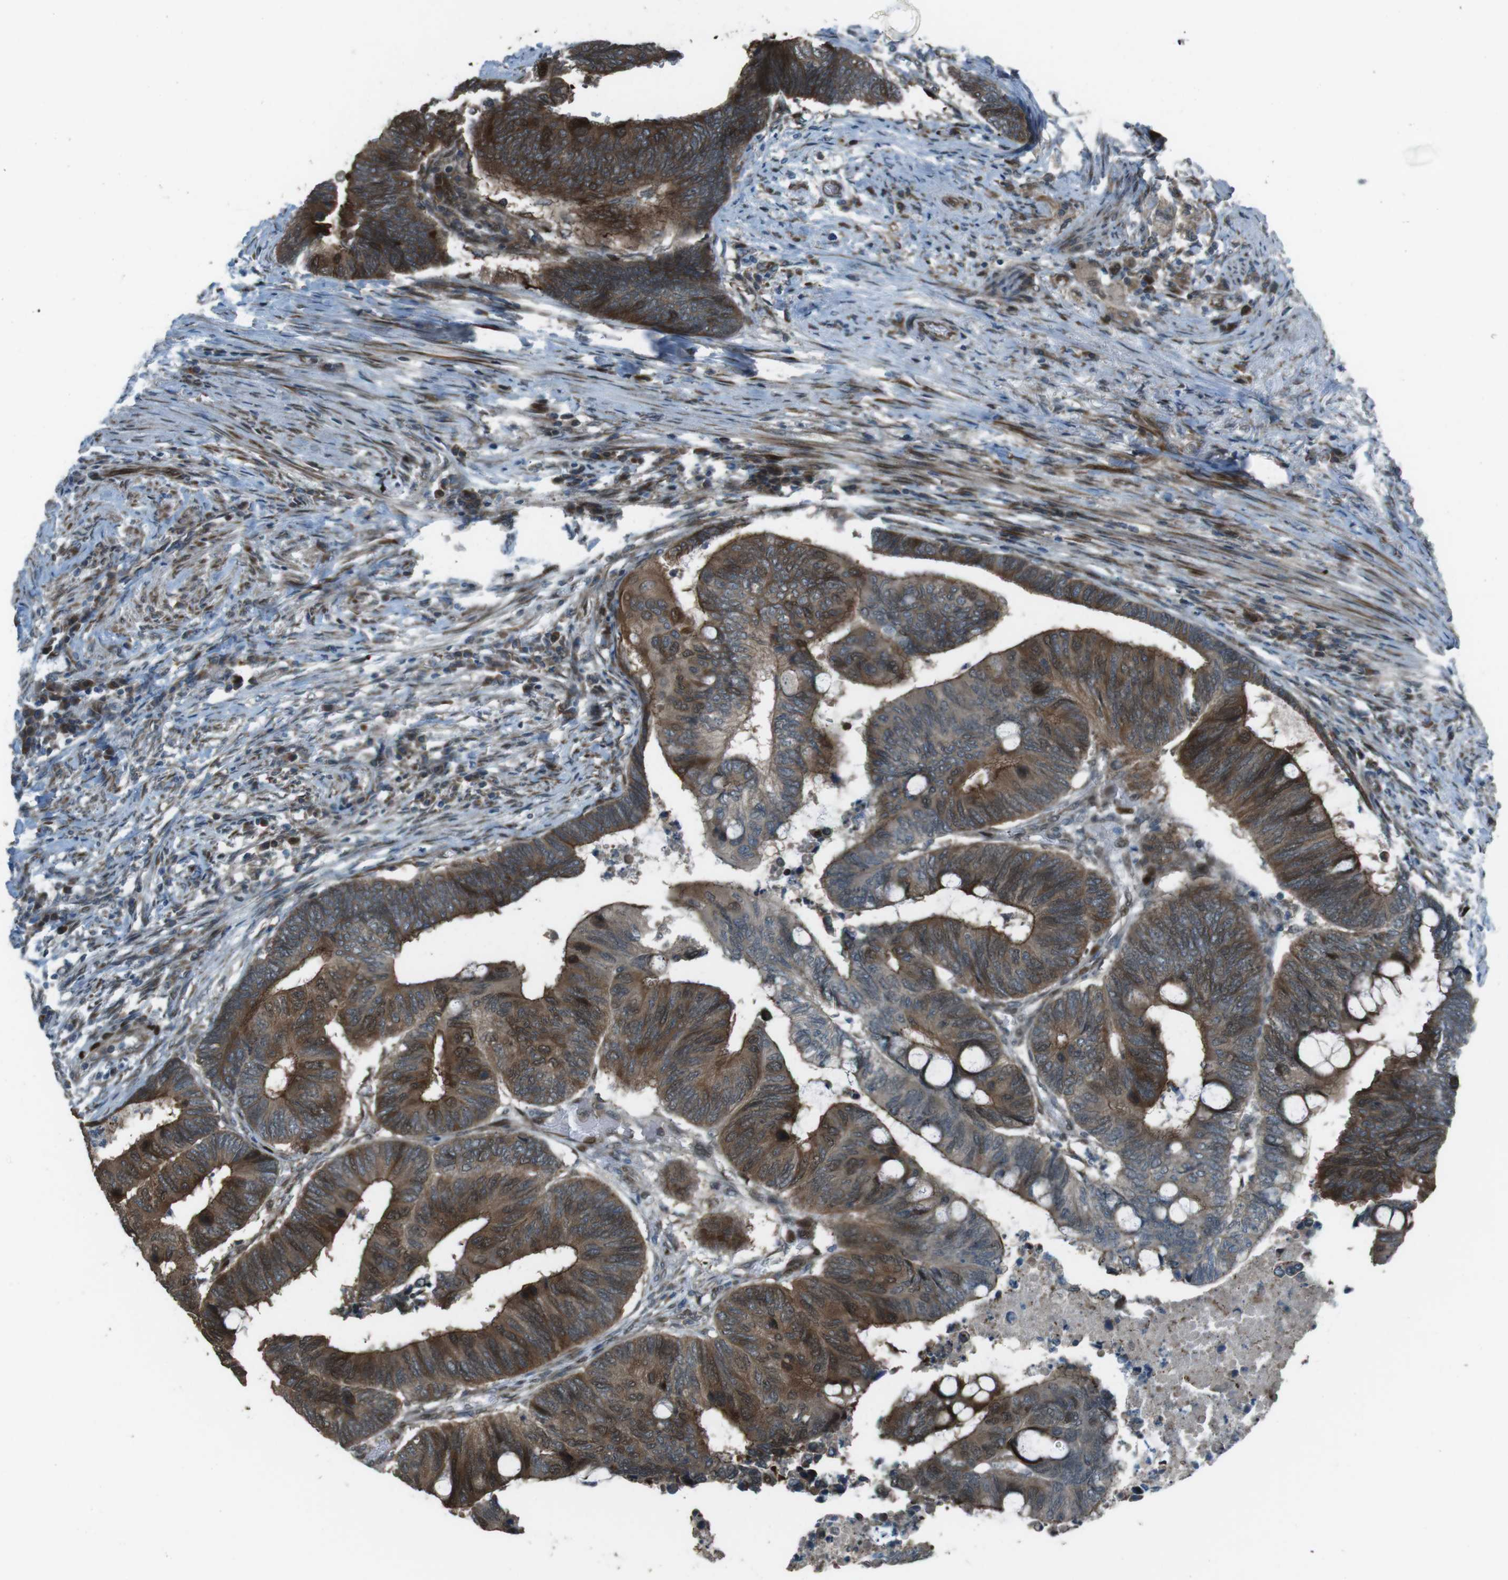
{"staining": {"intensity": "moderate", "quantity": ">75%", "location": "cytoplasmic/membranous"}, "tissue": "colorectal cancer", "cell_type": "Tumor cells", "image_type": "cancer", "snomed": [{"axis": "morphology", "description": "Normal tissue, NOS"}, {"axis": "morphology", "description": "Adenocarcinoma, NOS"}, {"axis": "topography", "description": "Rectum"}, {"axis": "topography", "description": "Peripheral nerve tissue"}], "caption": "This is a histology image of IHC staining of colorectal cancer, which shows moderate expression in the cytoplasmic/membranous of tumor cells.", "gene": "ZNF330", "patient": {"sex": "male", "age": 92}}